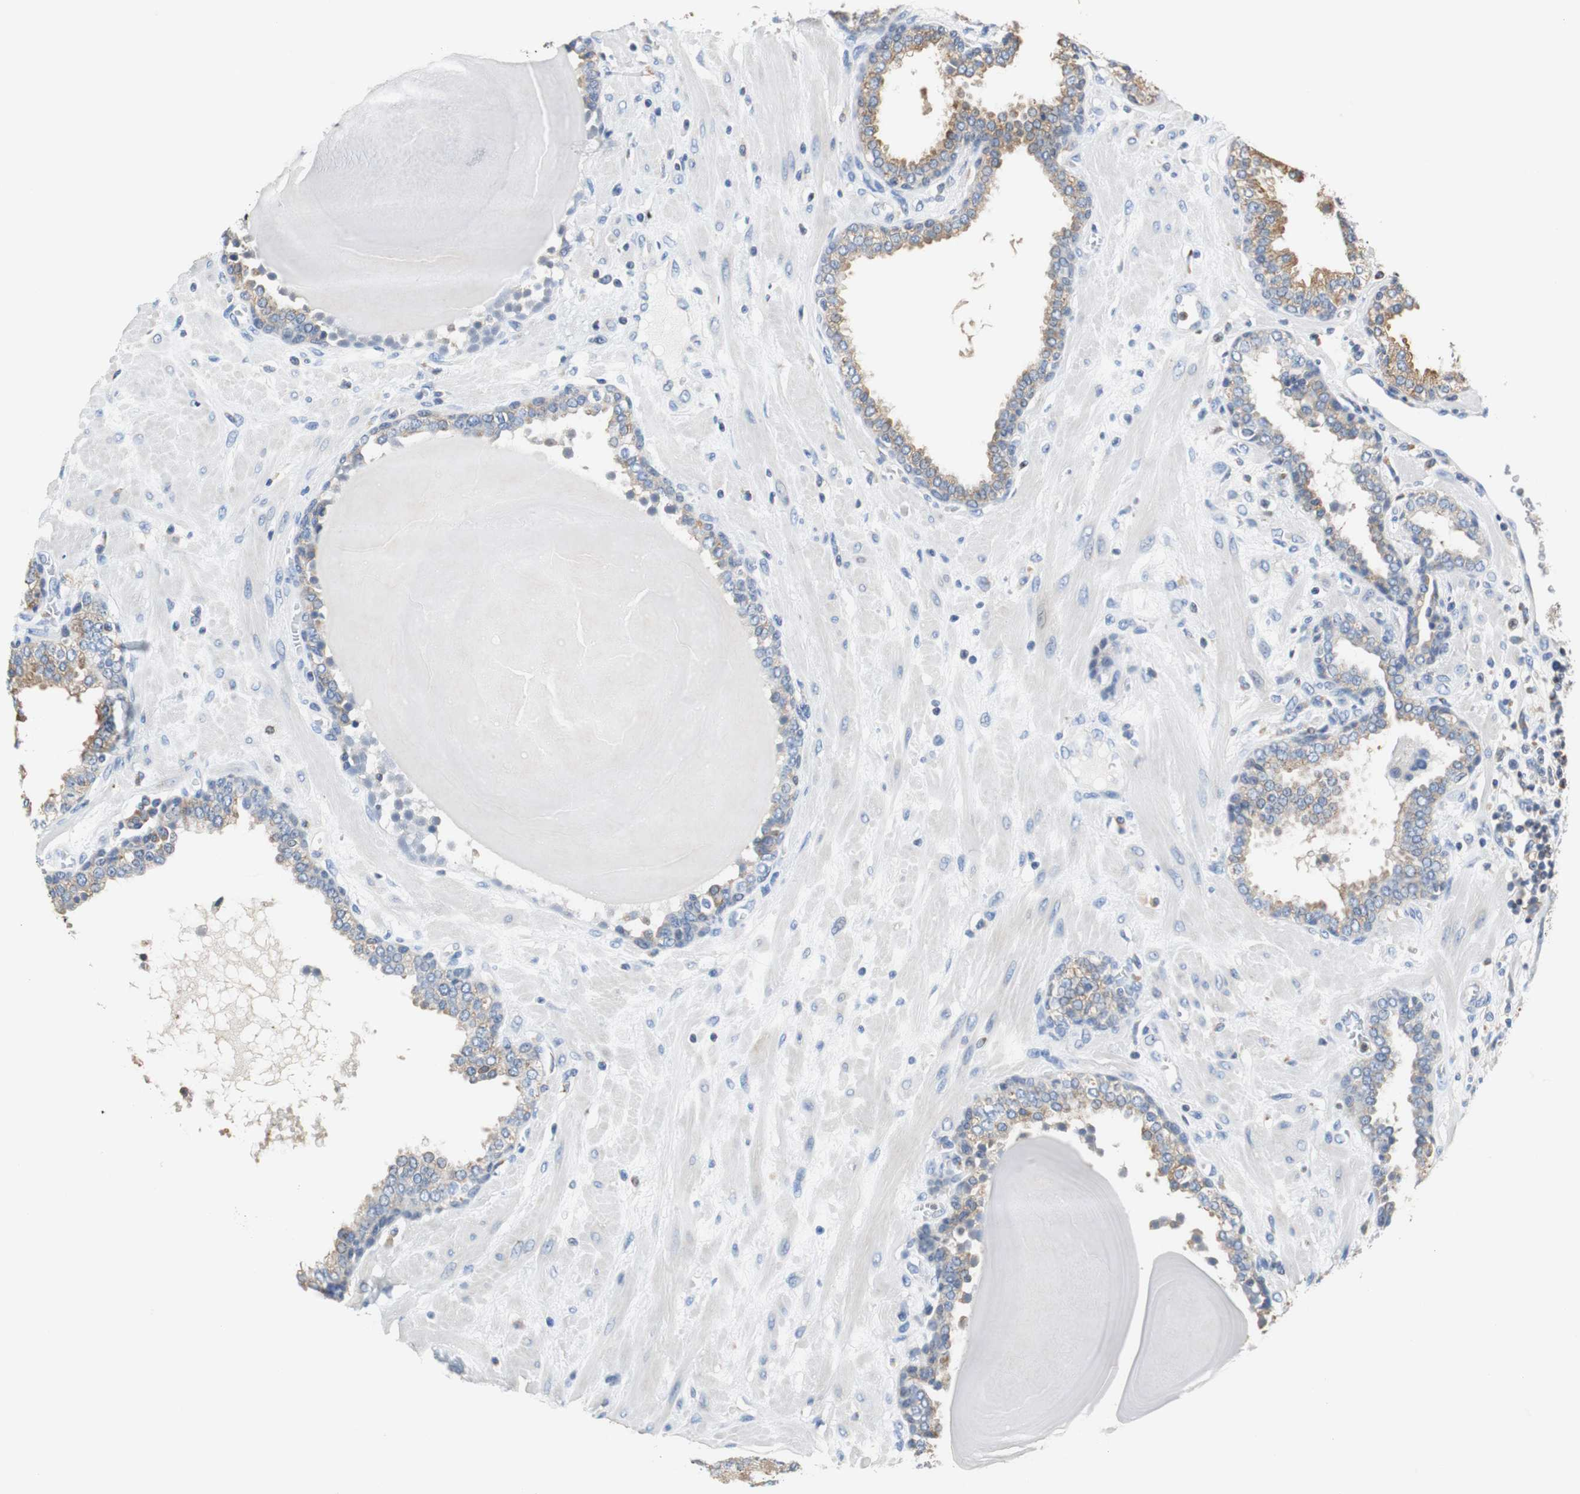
{"staining": {"intensity": "moderate", "quantity": ">75%", "location": "cytoplasmic/membranous"}, "tissue": "prostate", "cell_type": "Glandular cells", "image_type": "normal", "snomed": [{"axis": "morphology", "description": "Normal tissue, NOS"}, {"axis": "topography", "description": "Prostate"}], "caption": "An image showing moderate cytoplasmic/membranous staining in approximately >75% of glandular cells in unremarkable prostate, as visualized by brown immunohistochemical staining.", "gene": "VAMP8", "patient": {"sex": "male", "age": 51}}